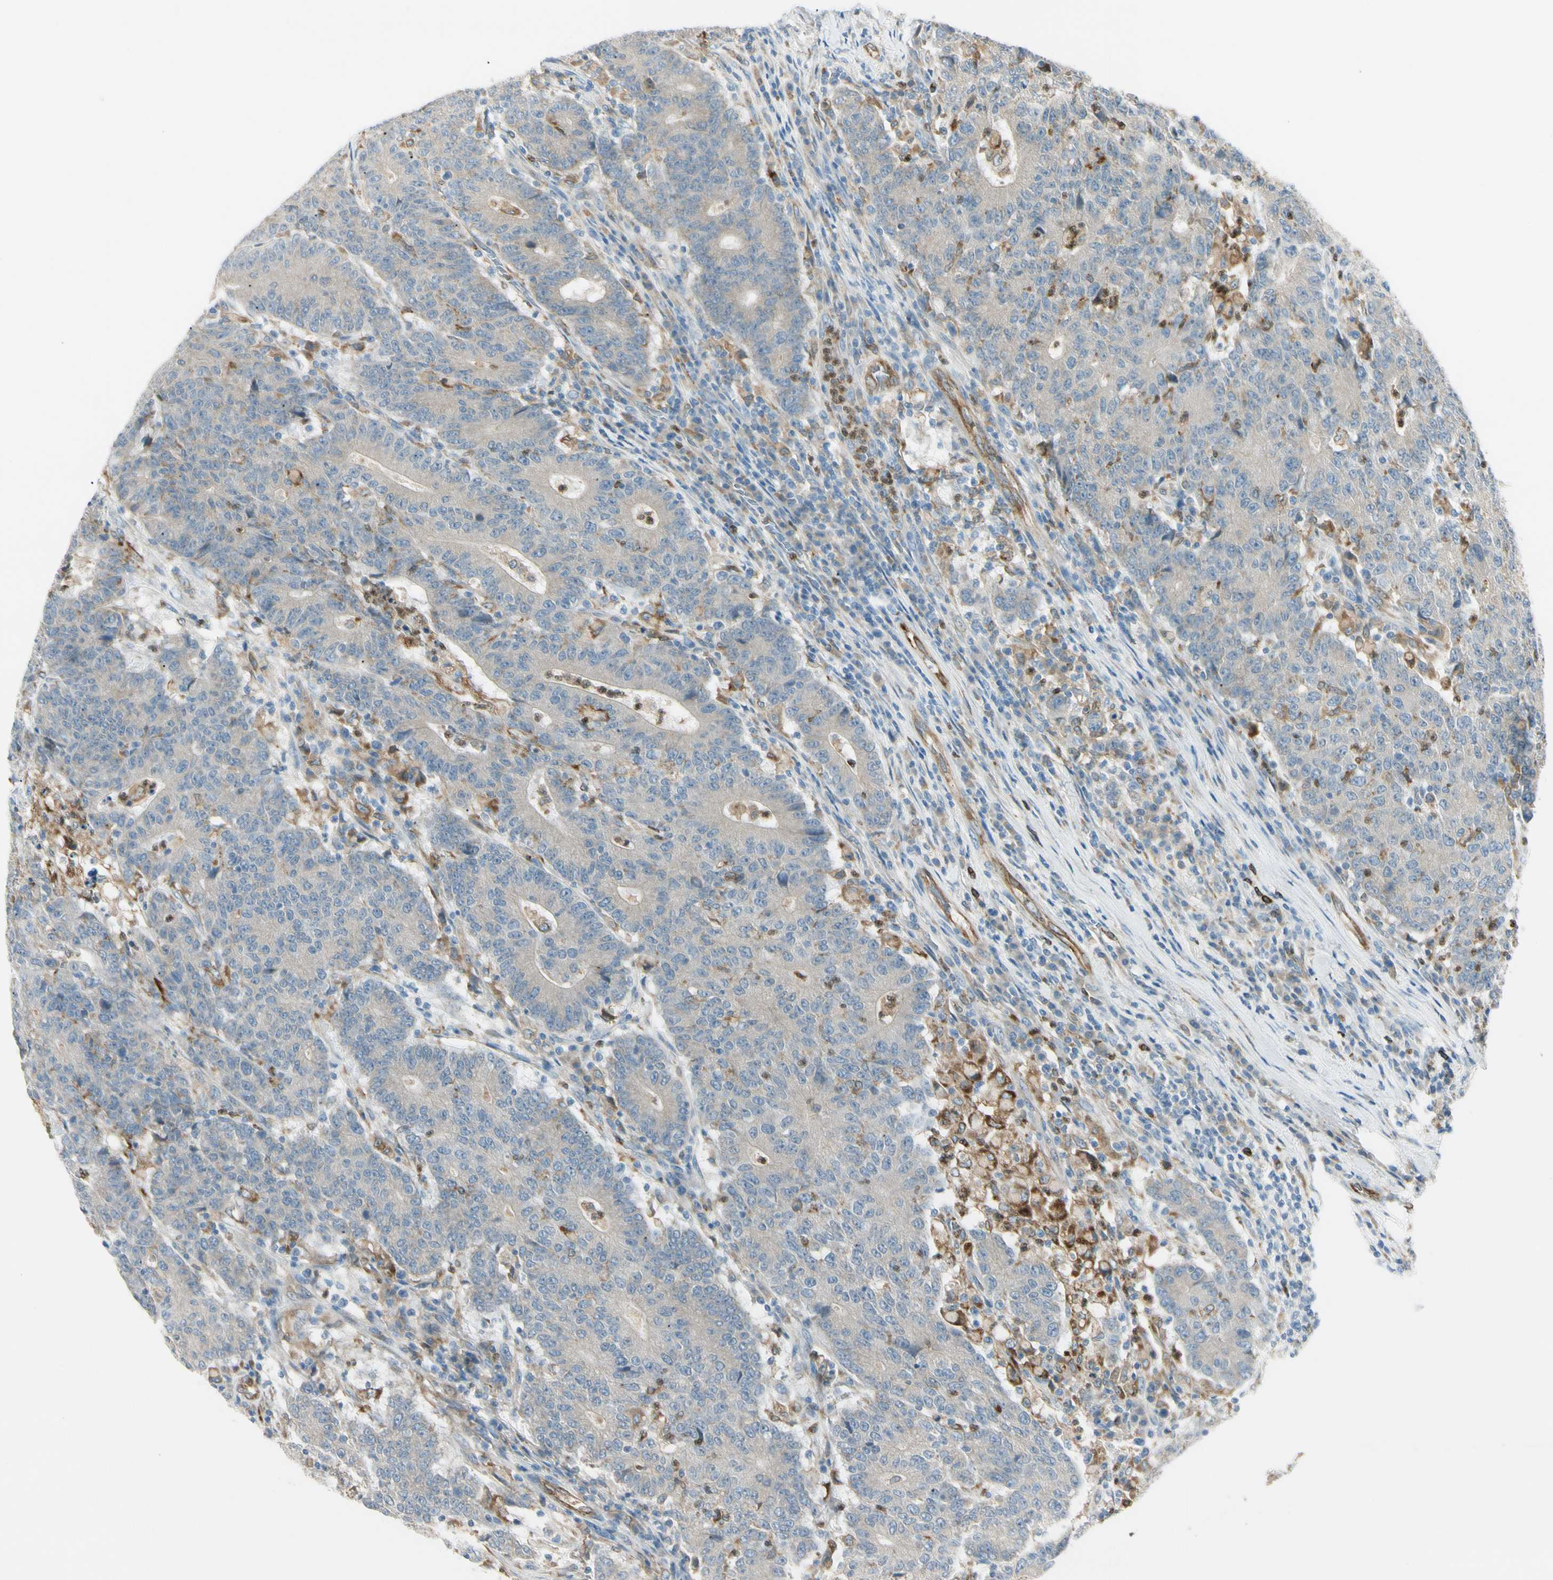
{"staining": {"intensity": "weak", "quantity": ">75%", "location": "cytoplasmic/membranous"}, "tissue": "colorectal cancer", "cell_type": "Tumor cells", "image_type": "cancer", "snomed": [{"axis": "morphology", "description": "Normal tissue, NOS"}, {"axis": "morphology", "description": "Adenocarcinoma, NOS"}, {"axis": "topography", "description": "Colon"}], "caption": "Immunohistochemistry (IHC) staining of colorectal cancer, which reveals low levels of weak cytoplasmic/membranous expression in approximately >75% of tumor cells indicating weak cytoplasmic/membranous protein positivity. The staining was performed using DAB (3,3'-diaminobenzidine) (brown) for protein detection and nuclei were counterstained in hematoxylin (blue).", "gene": "LPCAT2", "patient": {"sex": "female", "age": 75}}